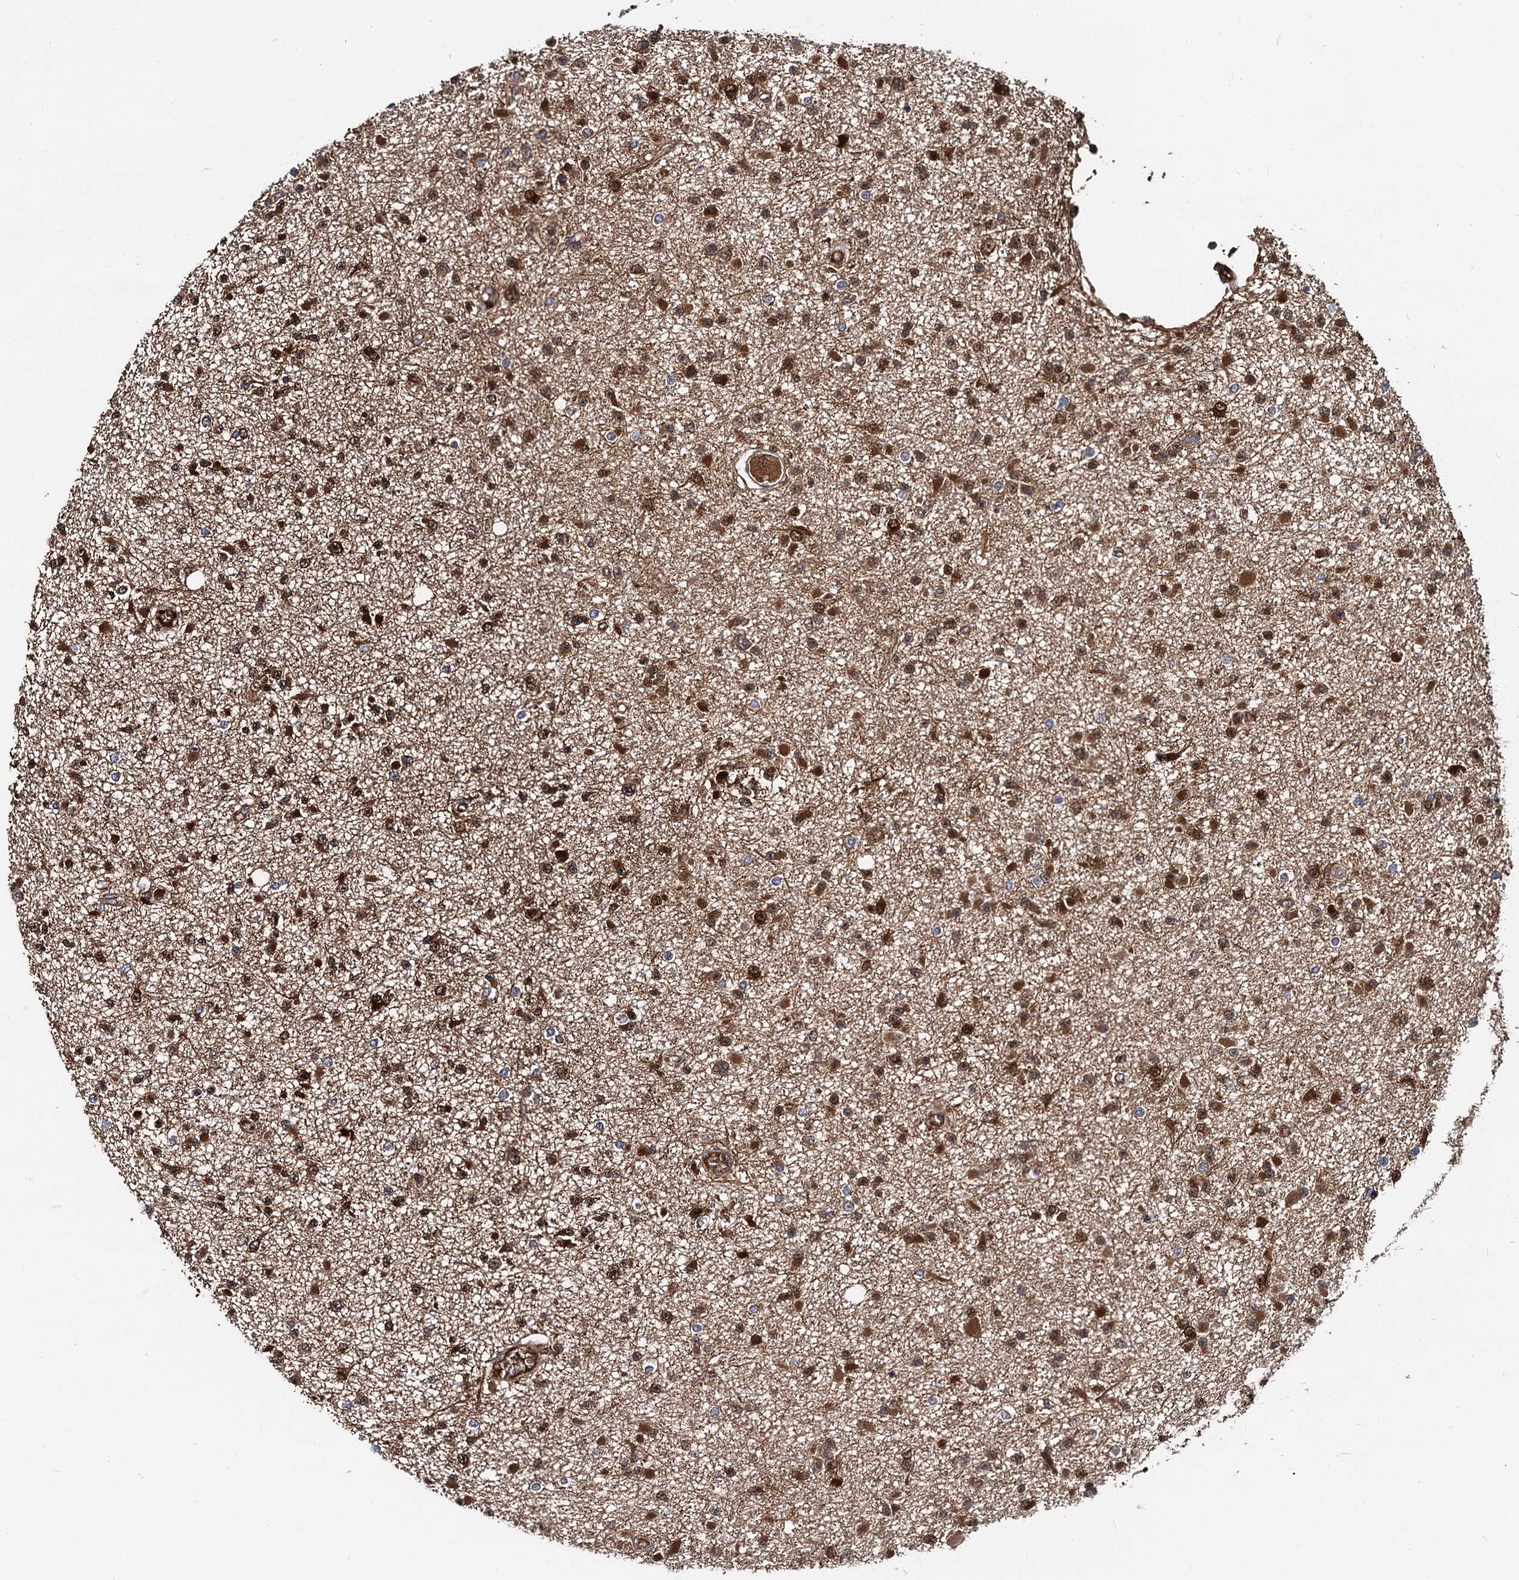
{"staining": {"intensity": "strong", "quantity": "25%-75%", "location": "cytoplasmic/membranous,nuclear"}, "tissue": "glioma", "cell_type": "Tumor cells", "image_type": "cancer", "snomed": [{"axis": "morphology", "description": "Glioma, malignant, Low grade"}, {"axis": "topography", "description": "Brain"}], "caption": "Immunohistochemical staining of human glioma reveals high levels of strong cytoplasmic/membranous and nuclear protein staining in approximately 25%-75% of tumor cells.", "gene": "GSTM3", "patient": {"sex": "female", "age": 22}}